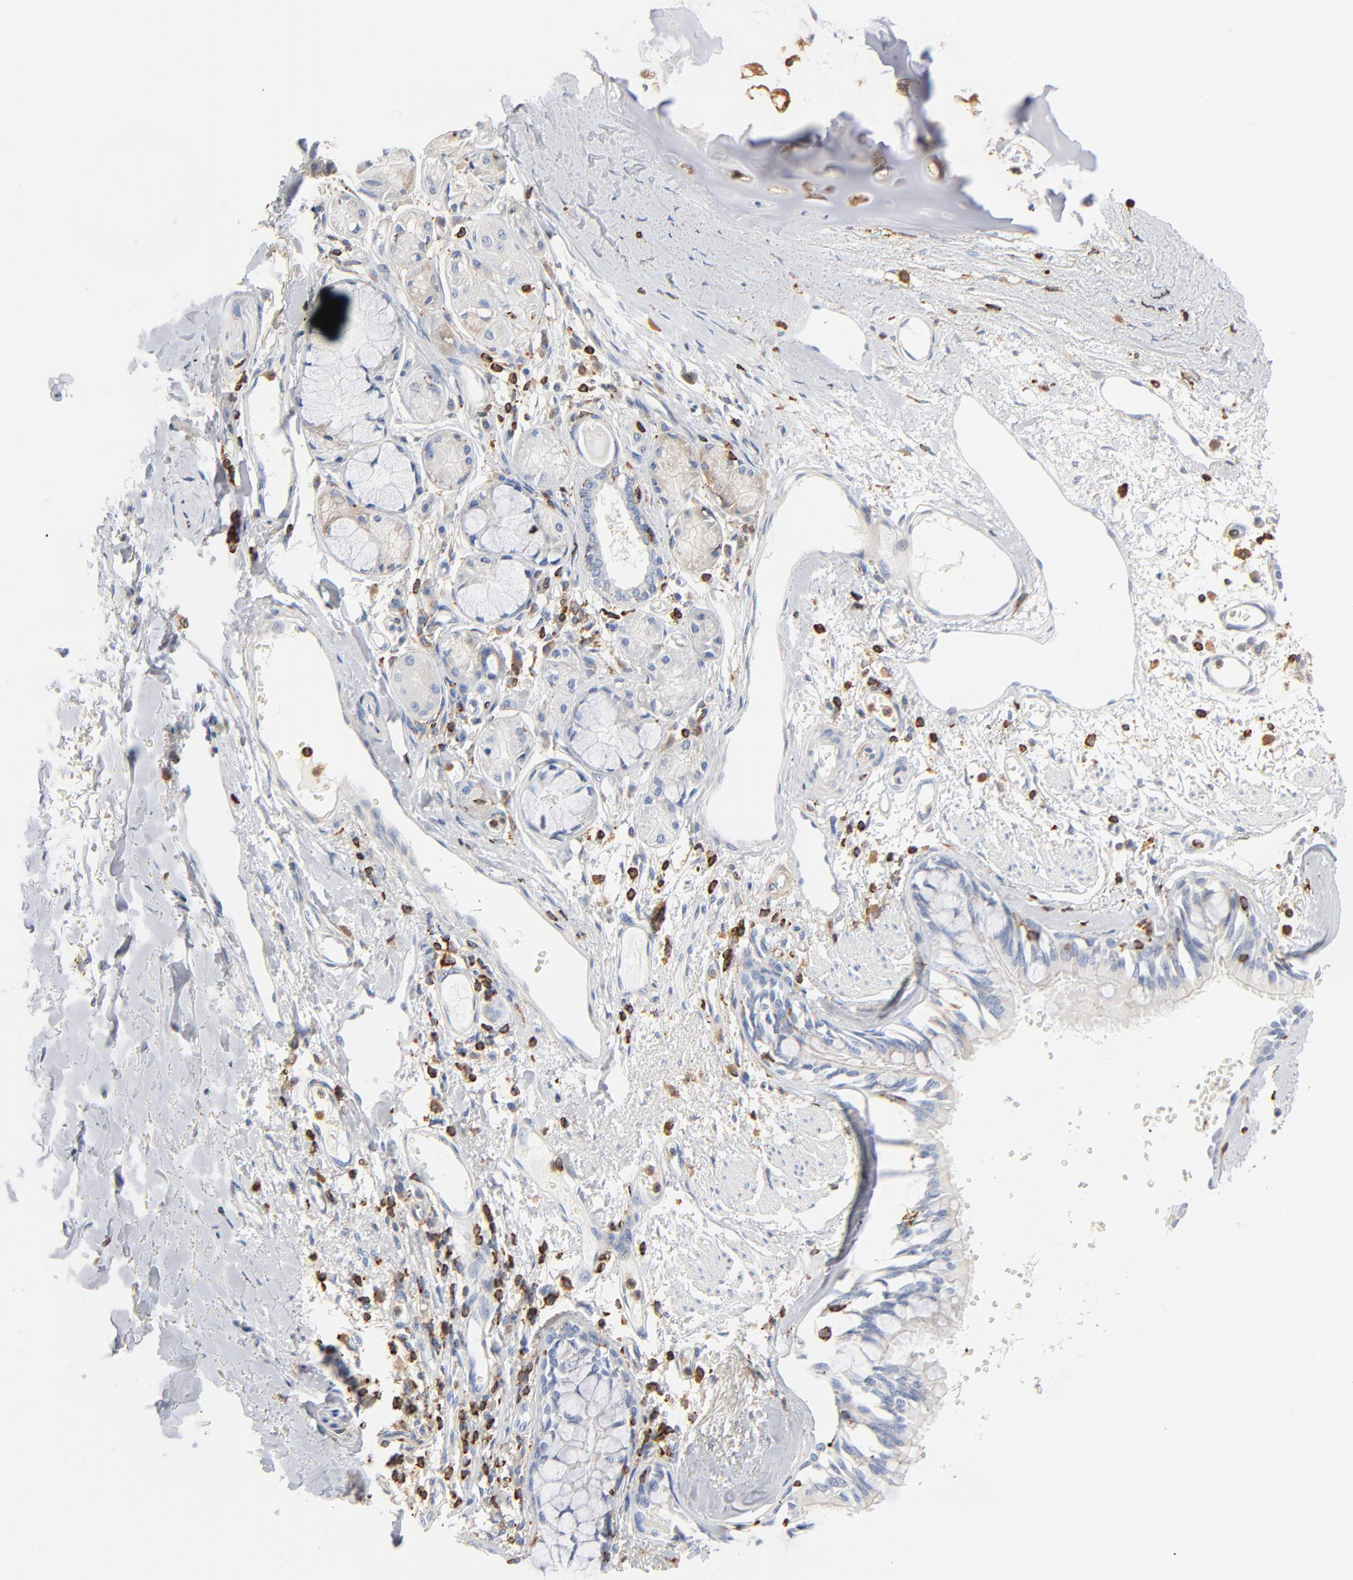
{"staining": {"intensity": "negative", "quantity": "none", "location": "none"}, "tissue": "bronchus", "cell_type": "Respiratory epithelial cells", "image_type": "normal", "snomed": [{"axis": "morphology", "description": "Normal tissue, NOS"}, {"axis": "topography", "description": "Bronchus"}, {"axis": "topography", "description": "Lung"}], "caption": "Bronchus was stained to show a protein in brown. There is no significant expression in respiratory epithelial cells.", "gene": "SH3KBP1", "patient": {"sex": "female", "age": 56}}